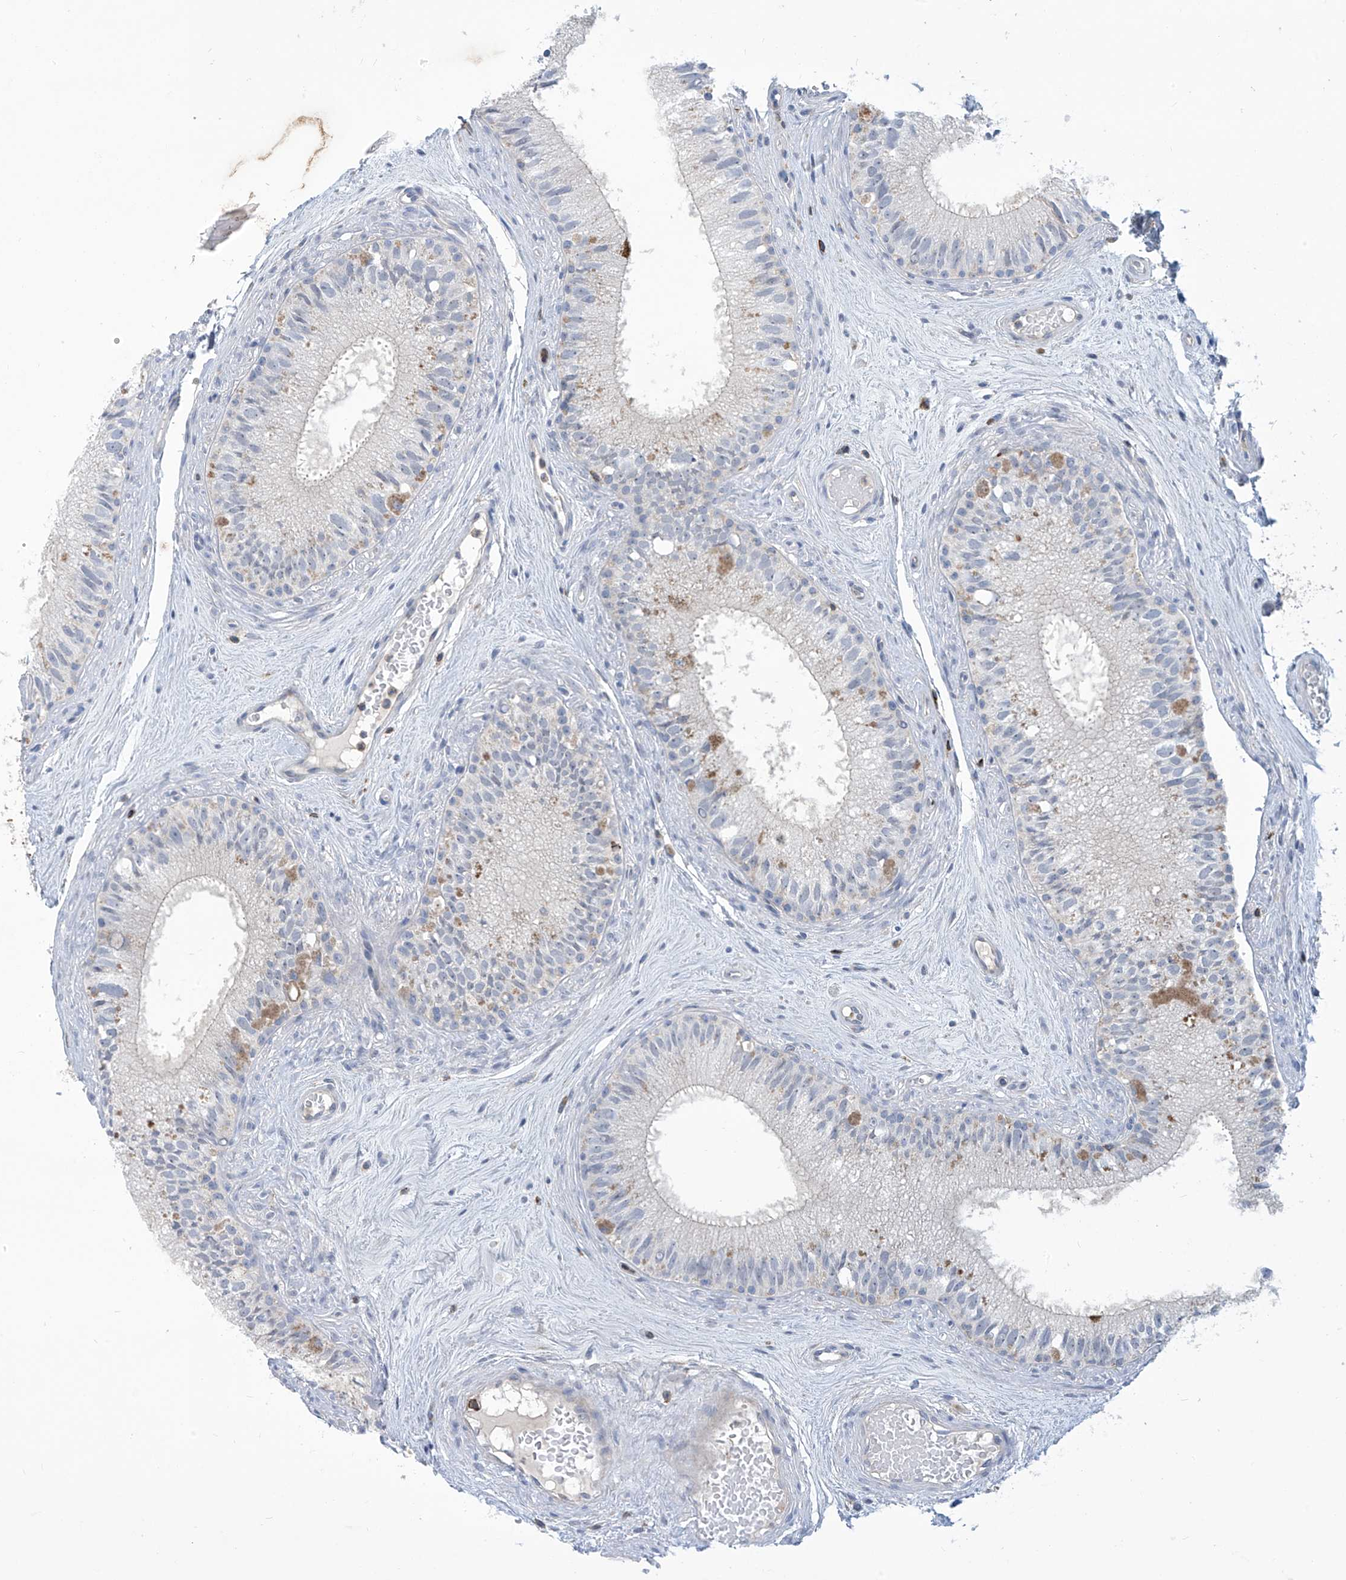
{"staining": {"intensity": "negative", "quantity": "none", "location": "none"}, "tissue": "epididymis", "cell_type": "Glandular cells", "image_type": "normal", "snomed": [{"axis": "morphology", "description": "Normal tissue, NOS"}, {"axis": "topography", "description": "Epididymis"}], "caption": "DAB (3,3'-diaminobenzidine) immunohistochemical staining of benign human epididymis shows no significant expression in glandular cells.", "gene": "IBA57", "patient": {"sex": "male", "age": 71}}